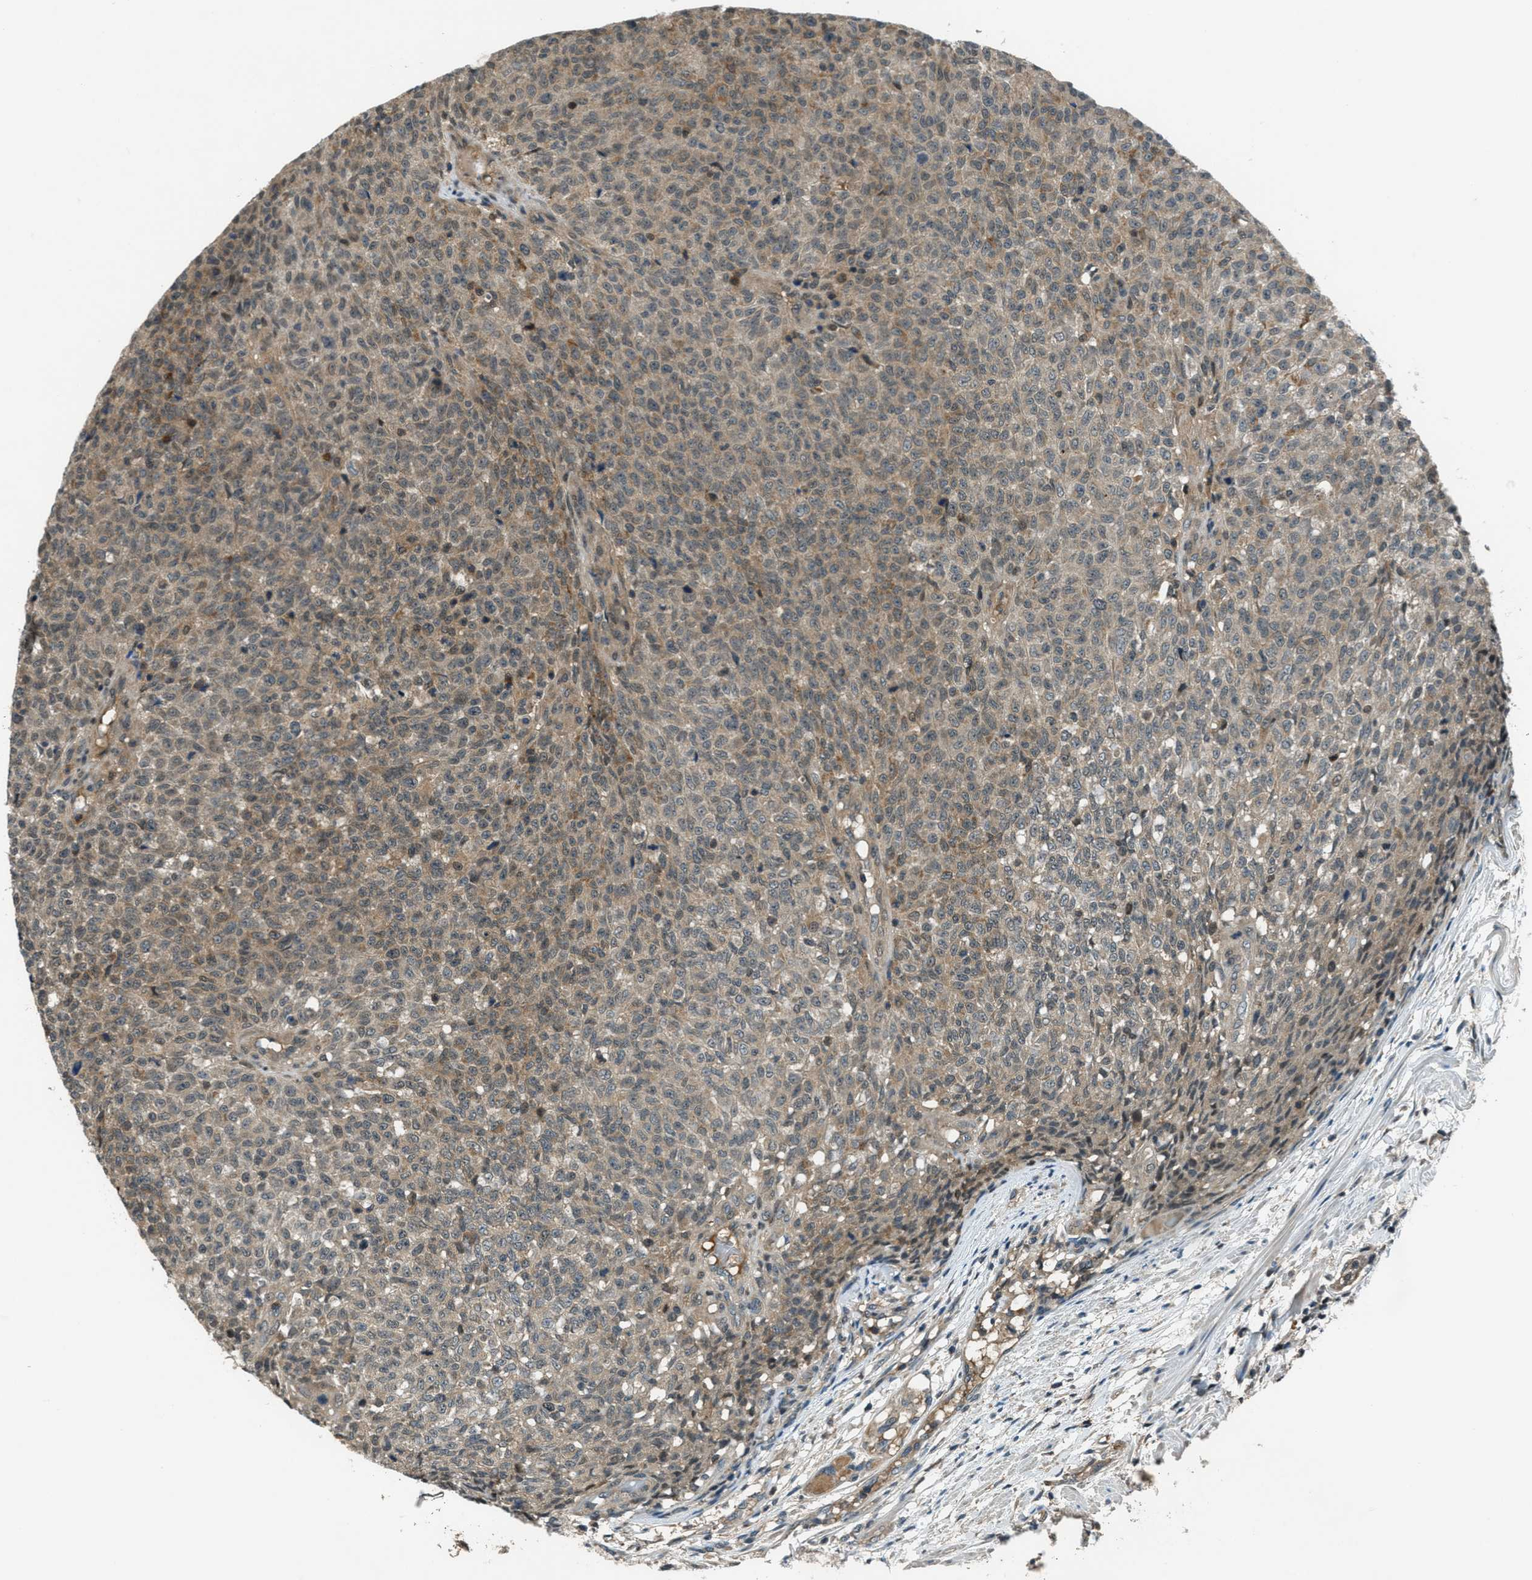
{"staining": {"intensity": "weak", "quantity": "25%-75%", "location": "cytoplasmic/membranous"}, "tissue": "testis cancer", "cell_type": "Tumor cells", "image_type": "cancer", "snomed": [{"axis": "morphology", "description": "Seminoma, NOS"}, {"axis": "topography", "description": "Testis"}], "caption": "Tumor cells demonstrate low levels of weak cytoplasmic/membranous staining in approximately 25%-75% of cells in seminoma (testis). (Brightfield microscopy of DAB IHC at high magnification).", "gene": "DUSP6", "patient": {"sex": "male", "age": 59}}